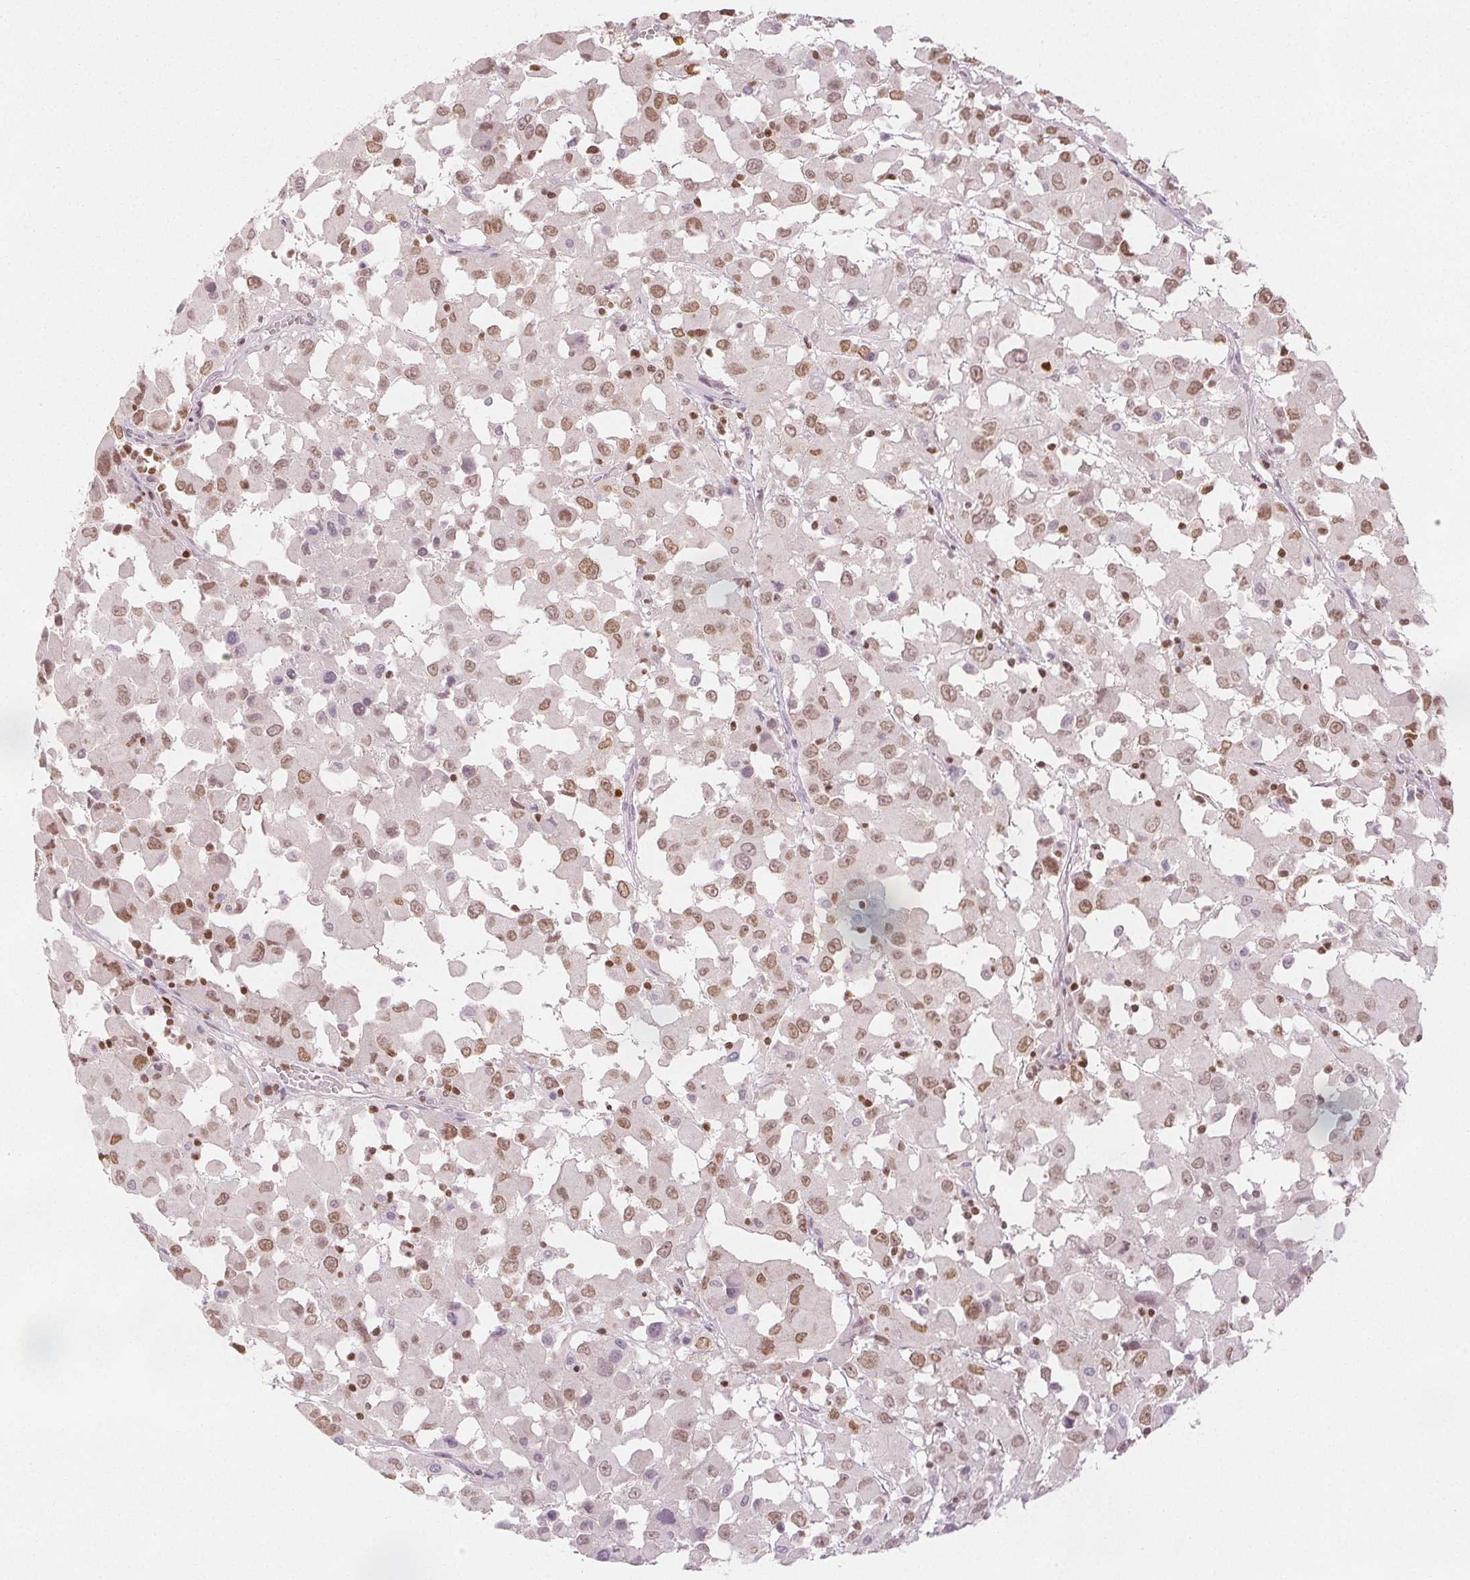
{"staining": {"intensity": "moderate", "quantity": ">75%", "location": "nuclear"}, "tissue": "melanoma", "cell_type": "Tumor cells", "image_type": "cancer", "snomed": [{"axis": "morphology", "description": "Malignant melanoma, Metastatic site"}, {"axis": "topography", "description": "Soft tissue"}], "caption": "An immunohistochemistry (IHC) micrograph of tumor tissue is shown. Protein staining in brown highlights moderate nuclear positivity in malignant melanoma (metastatic site) within tumor cells.", "gene": "RUNX2", "patient": {"sex": "male", "age": 50}}